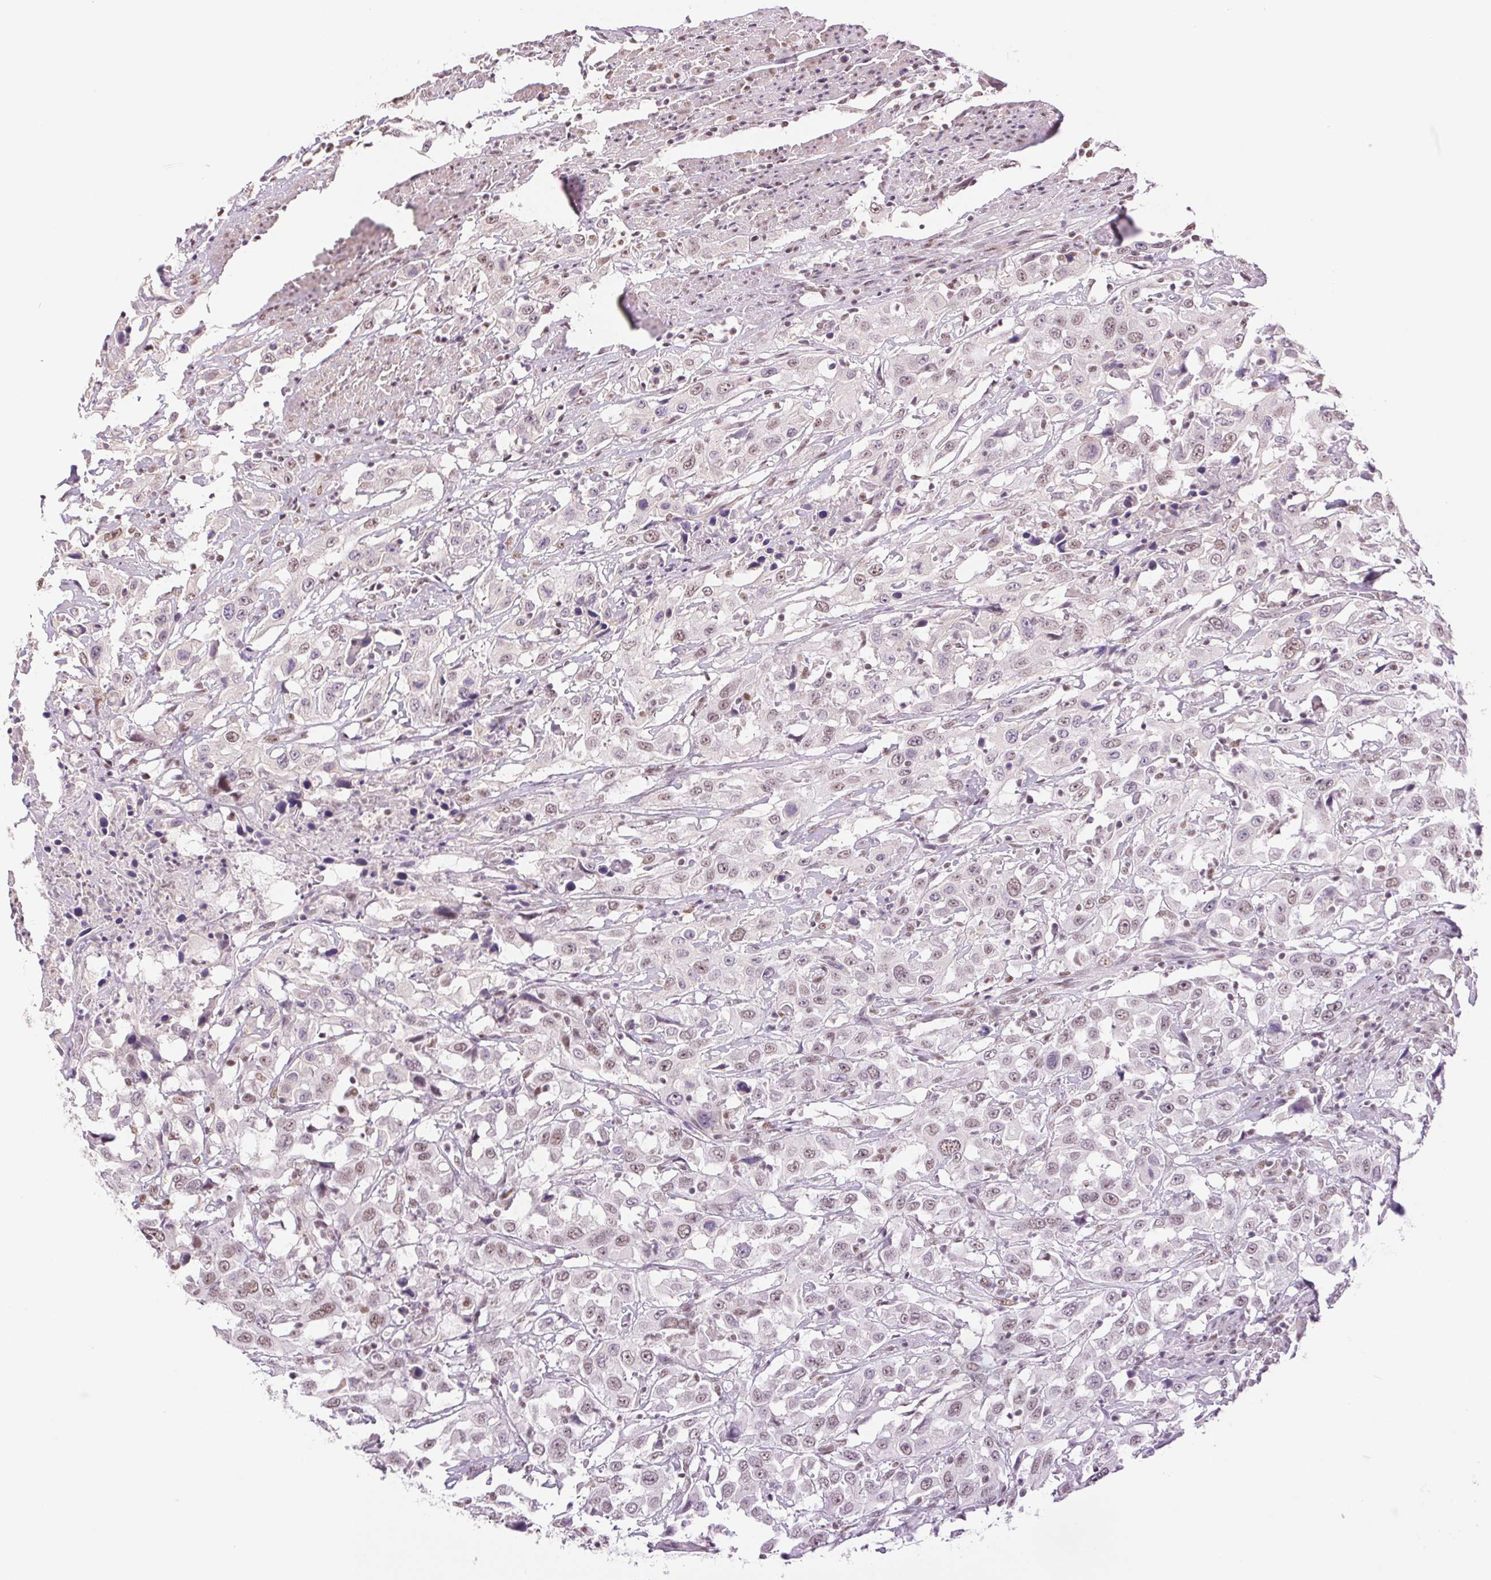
{"staining": {"intensity": "weak", "quantity": "25%-75%", "location": "nuclear"}, "tissue": "urothelial cancer", "cell_type": "Tumor cells", "image_type": "cancer", "snomed": [{"axis": "morphology", "description": "Urothelial carcinoma, High grade"}, {"axis": "topography", "description": "Urinary bladder"}], "caption": "A low amount of weak nuclear positivity is appreciated in approximately 25%-75% of tumor cells in high-grade urothelial carcinoma tissue.", "gene": "RPRD1B", "patient": {"sex": "male", "age": 61}}